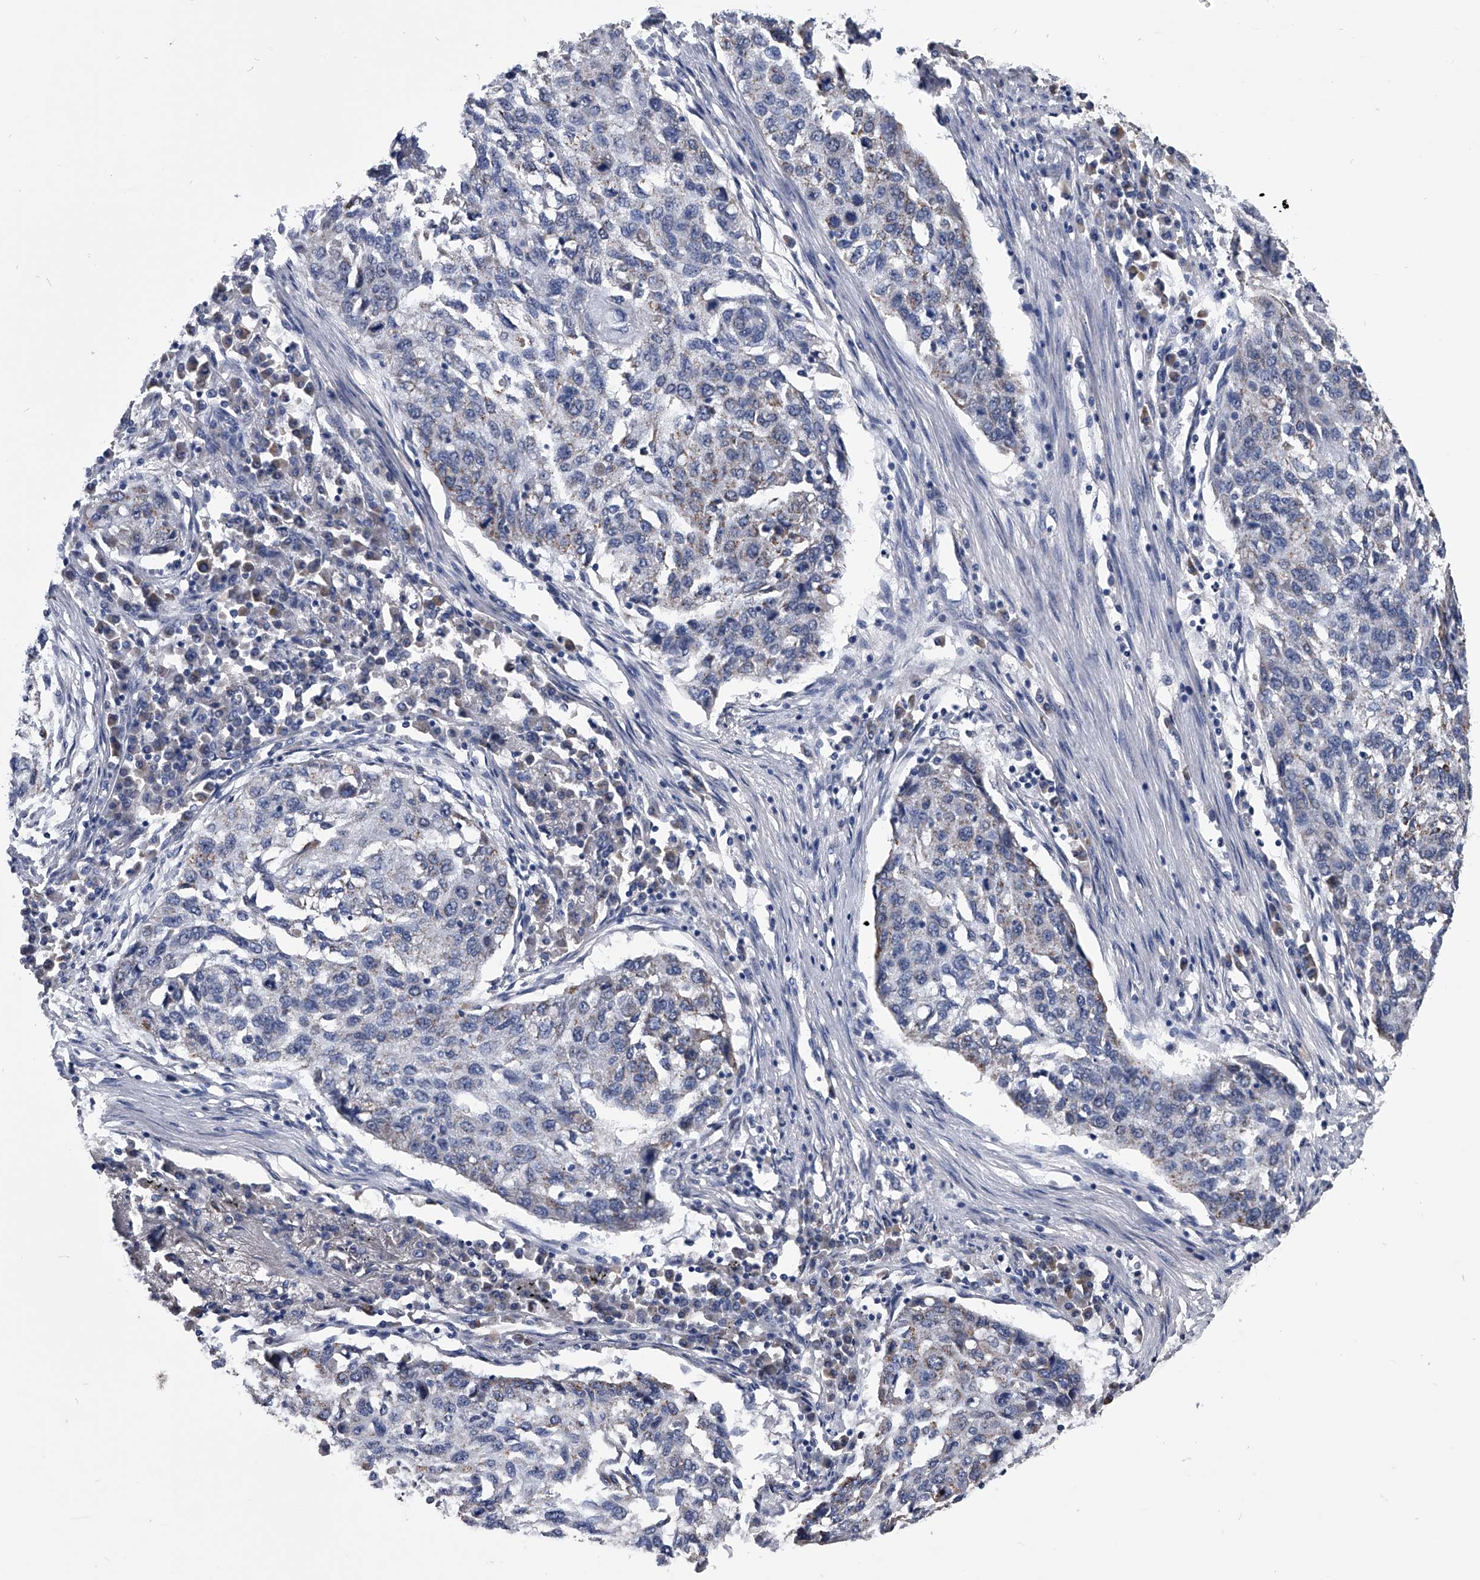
{"staining": {"intensity": "weak", "quantity": "25%-75%", "location": "cytoplasmic/membranous"}, "tissue": "lung cancer", "cell_type": "Tumor cells", "image_type": "cancer", "snomed": [{"axis": "morphology", "description": "Squamous cell carcinoma, NOS"}, {"axis": "topography", "description": "Lung"}], "caption": "High-power microscopy captured an IHC image of squamous cell carcinoma (lung), revealing weak cytoplasmic/membranous expression in approximately 25%-75% of tumor cells.", "gene": "OAT", "patient": {"sex": "female", "age": 63}}